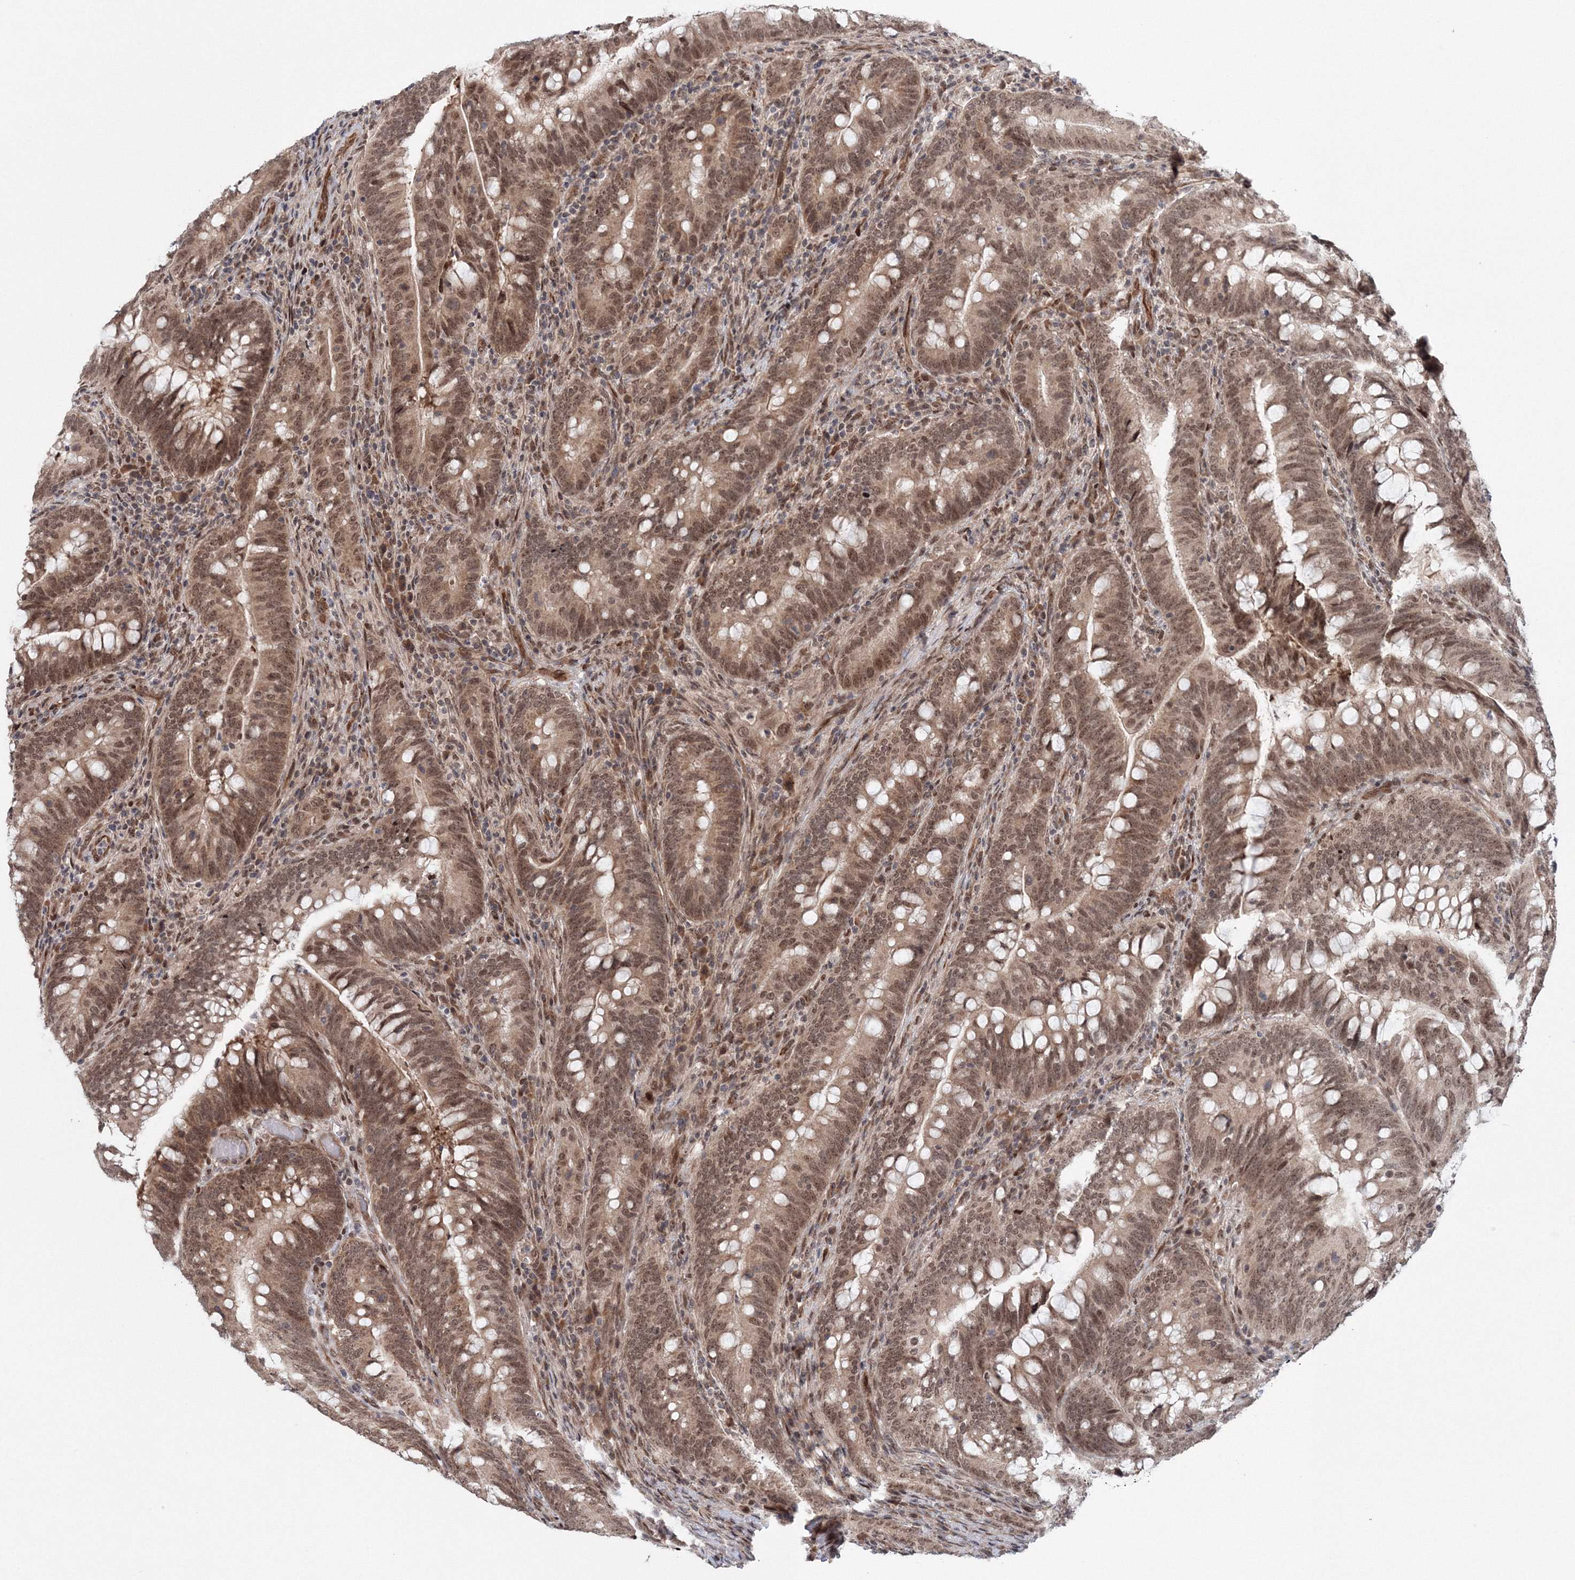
{"staining": {"intensity": "moderate", "quantity": ">75%", "location": "nuclear"}, "tissue": "colorectal cancer", "cell_type": "Tumor cells", "image_type": "cancer", "snomed": [{"axis": "morphology", "description": "Adenocarcinoma, NOS"}, {"axis": "topography", "description": "Colon"}], "caption": "There is medium levels of moderate nuclear positivity in tumor cells of colorectal cancer, as demonstrated by immunohistochemical staining (brown color).", "gene": "NOA1", "patient": {"sex": "female", "age": 66}}